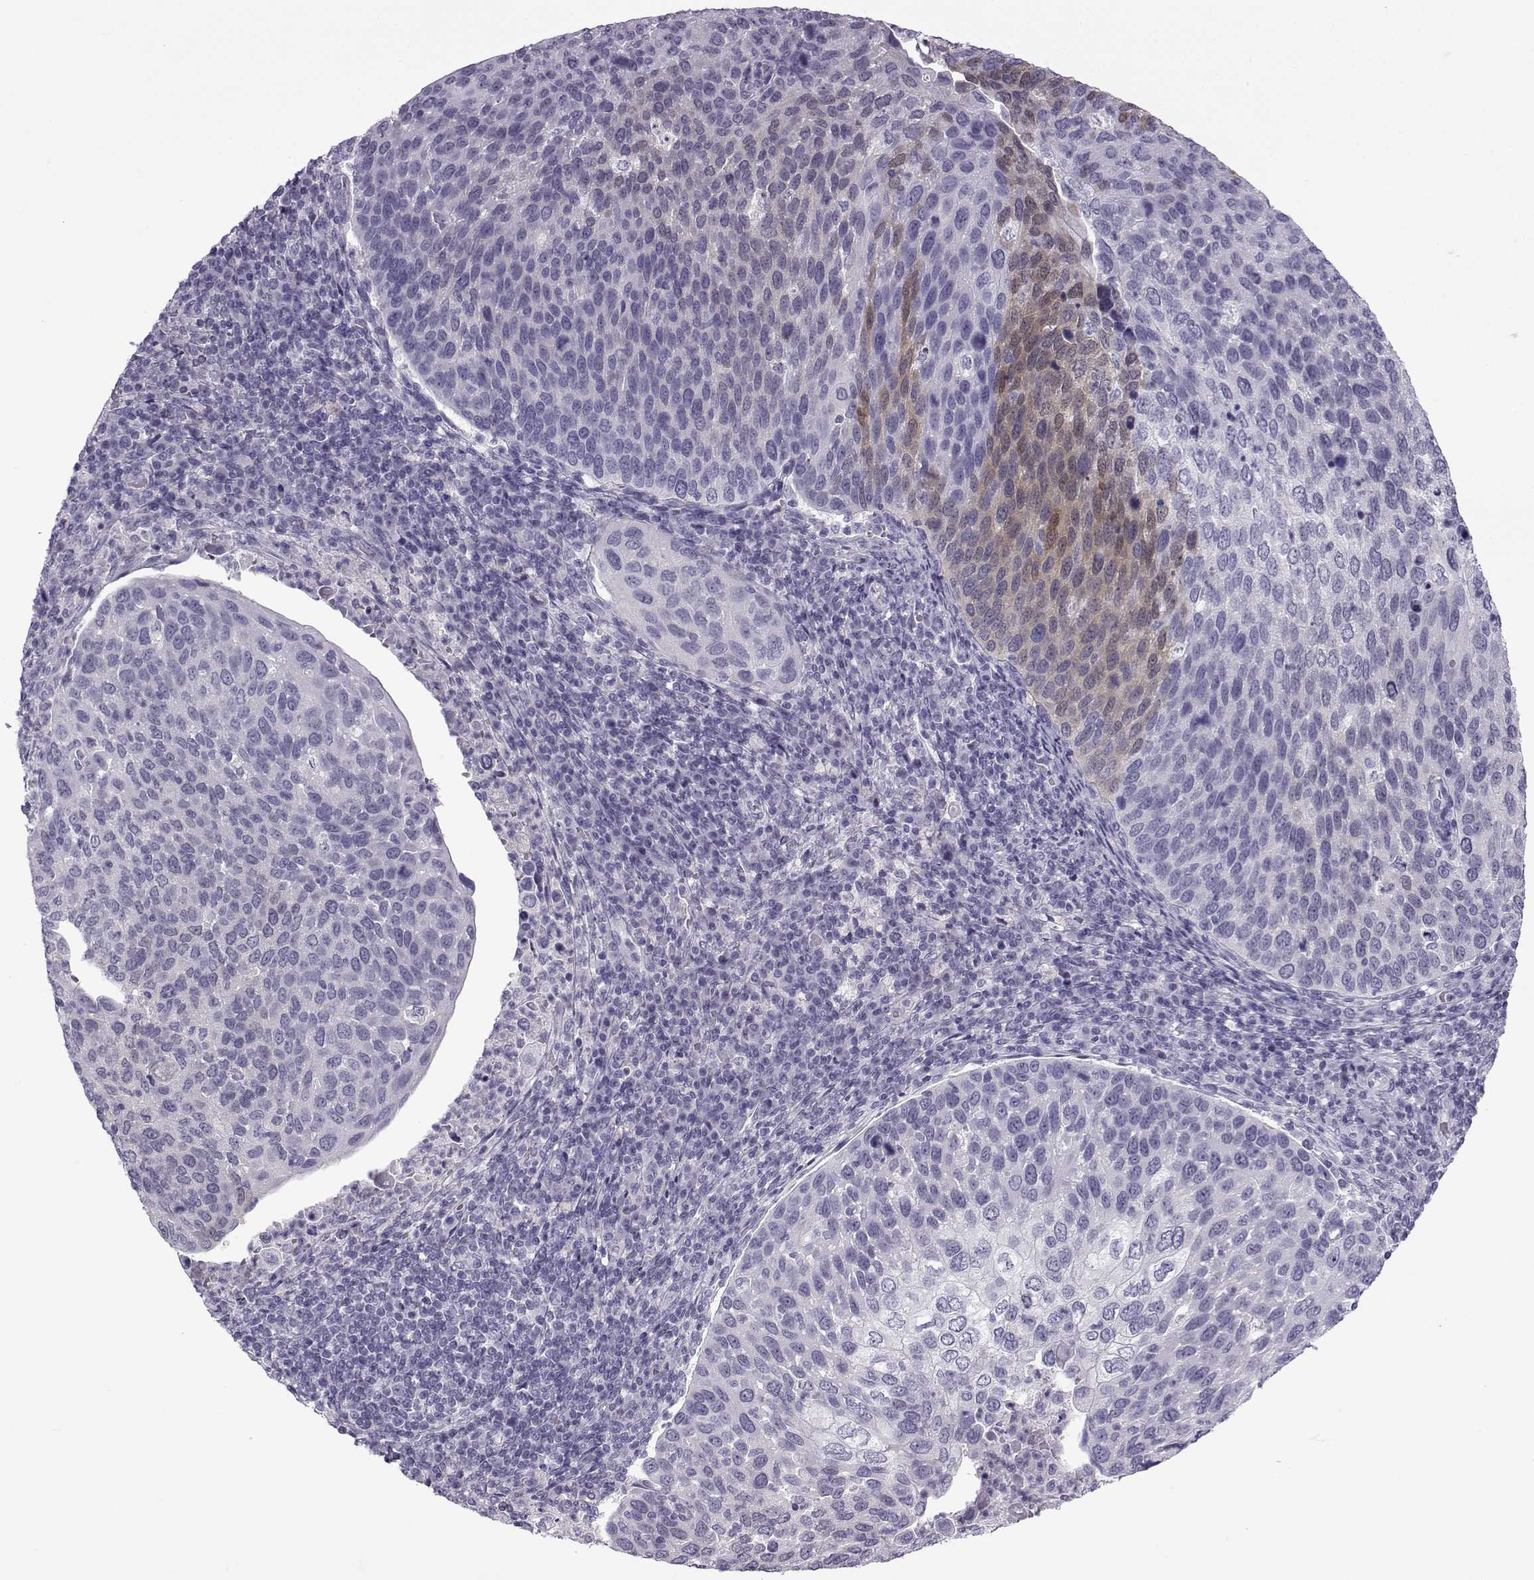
{"staining": {"intensity": "weak", "quantity": "<25%", "location": "cytoplasmic/membranous"}, "tissue": "cervical cancer", "cell_type": "Tumor cells", "image_type": "cancer", "snomed": [{"axis": "morphology", "description": "Squamous cell carcinoma, NOS"}, {"axis": "topography", "description": "Cervix"}], "caption": "IHC photomicrograph of cervical cancer (squamous cell carcinoma) stained for a protein (brown), which reveals no staining in tumor cells.", "gene": "OIP5", "patient": {"sex": "female", "age": 54}}